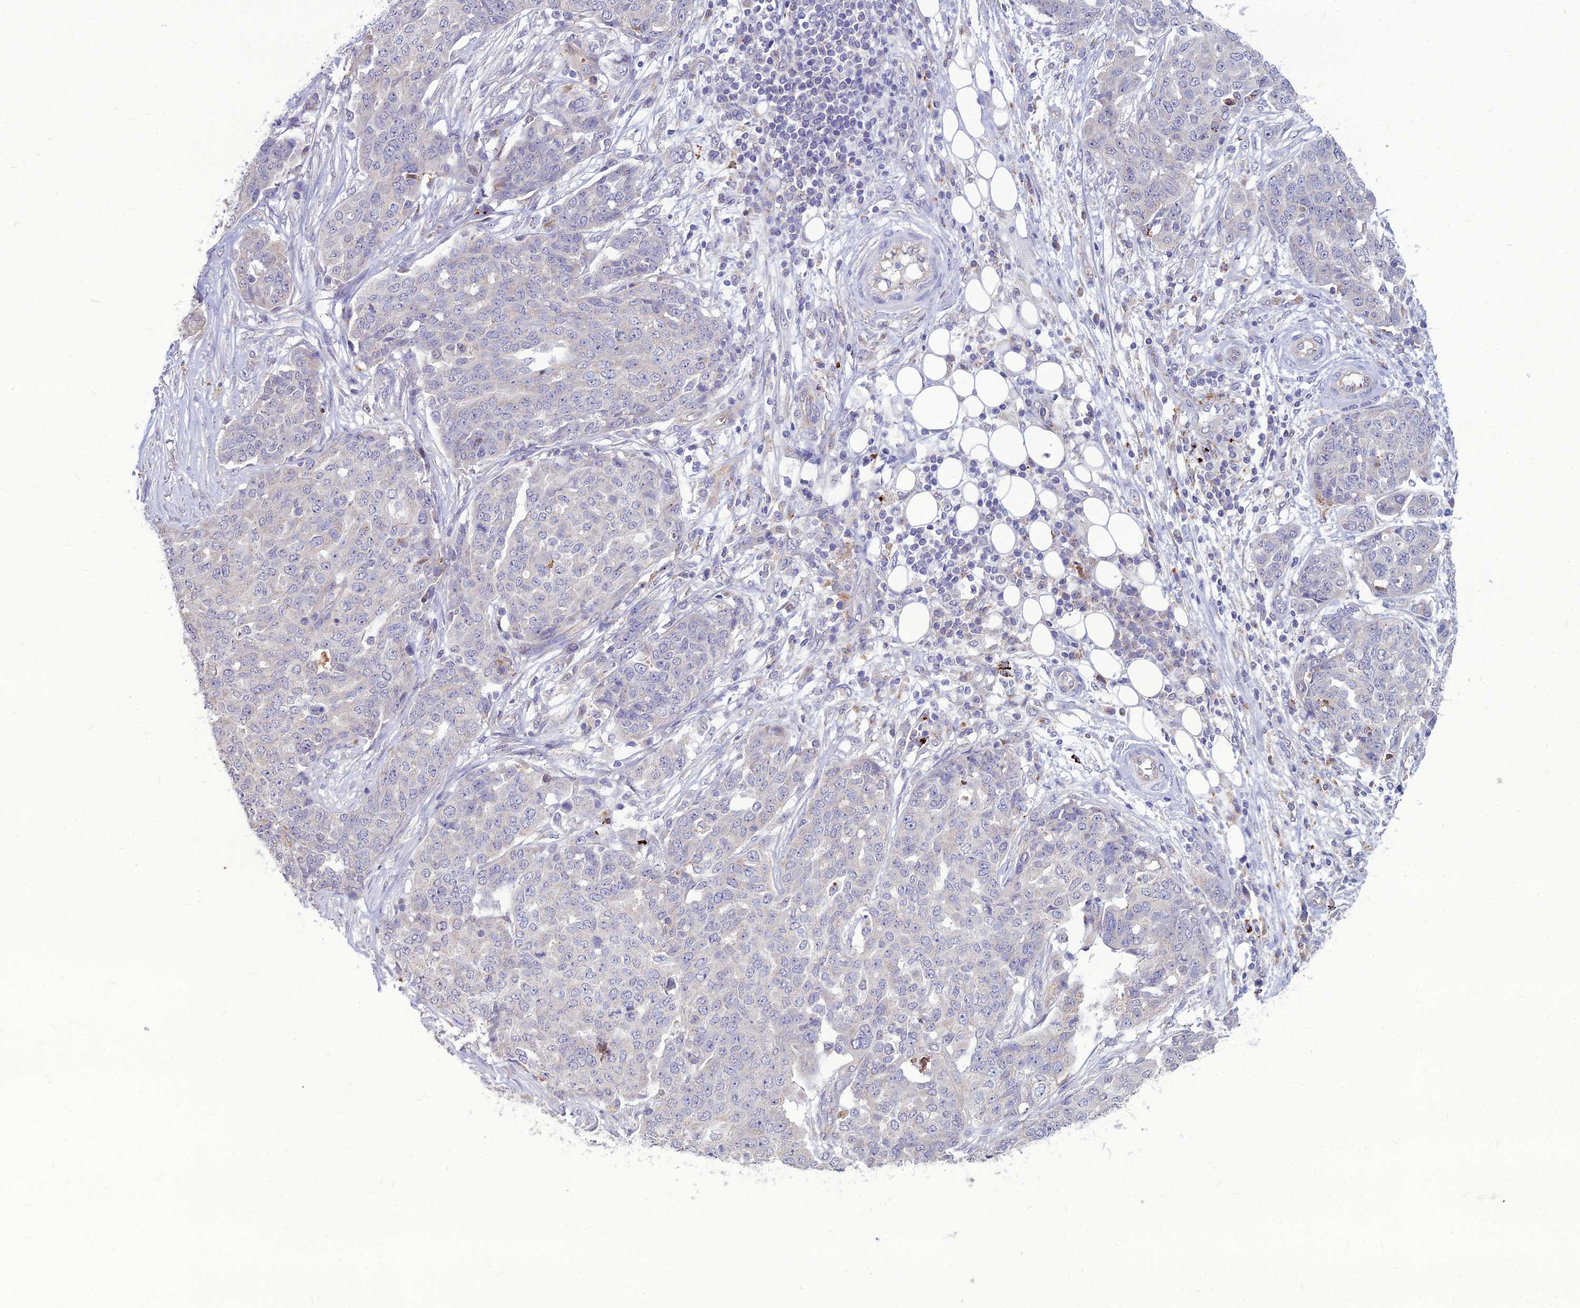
{"staining": {"intensity": "negative", "quantity": "none", "location": "none"}, "tissue": "ovarian cancer", "cell_type": "Tumor cells", "image_type": "cancer", "snomed": [{"axis": "morphology", "description": "Cystadenocarcinoma, serous, NOS"}, {"axis": "topography", "description": "Soft tissue"}, {"axis": "topography", "description": "Ovary"}], "caption": "Immunohistochemistry image of neoplastic tissue: human serous cystadenocarcinoma (ovarian) stained with DAB (3,3'-diaminobenzidine) displays no significant protein staining in tumor cells.", "gene": "PCED1B", "patient": {"sex": "female", "age": 57}}